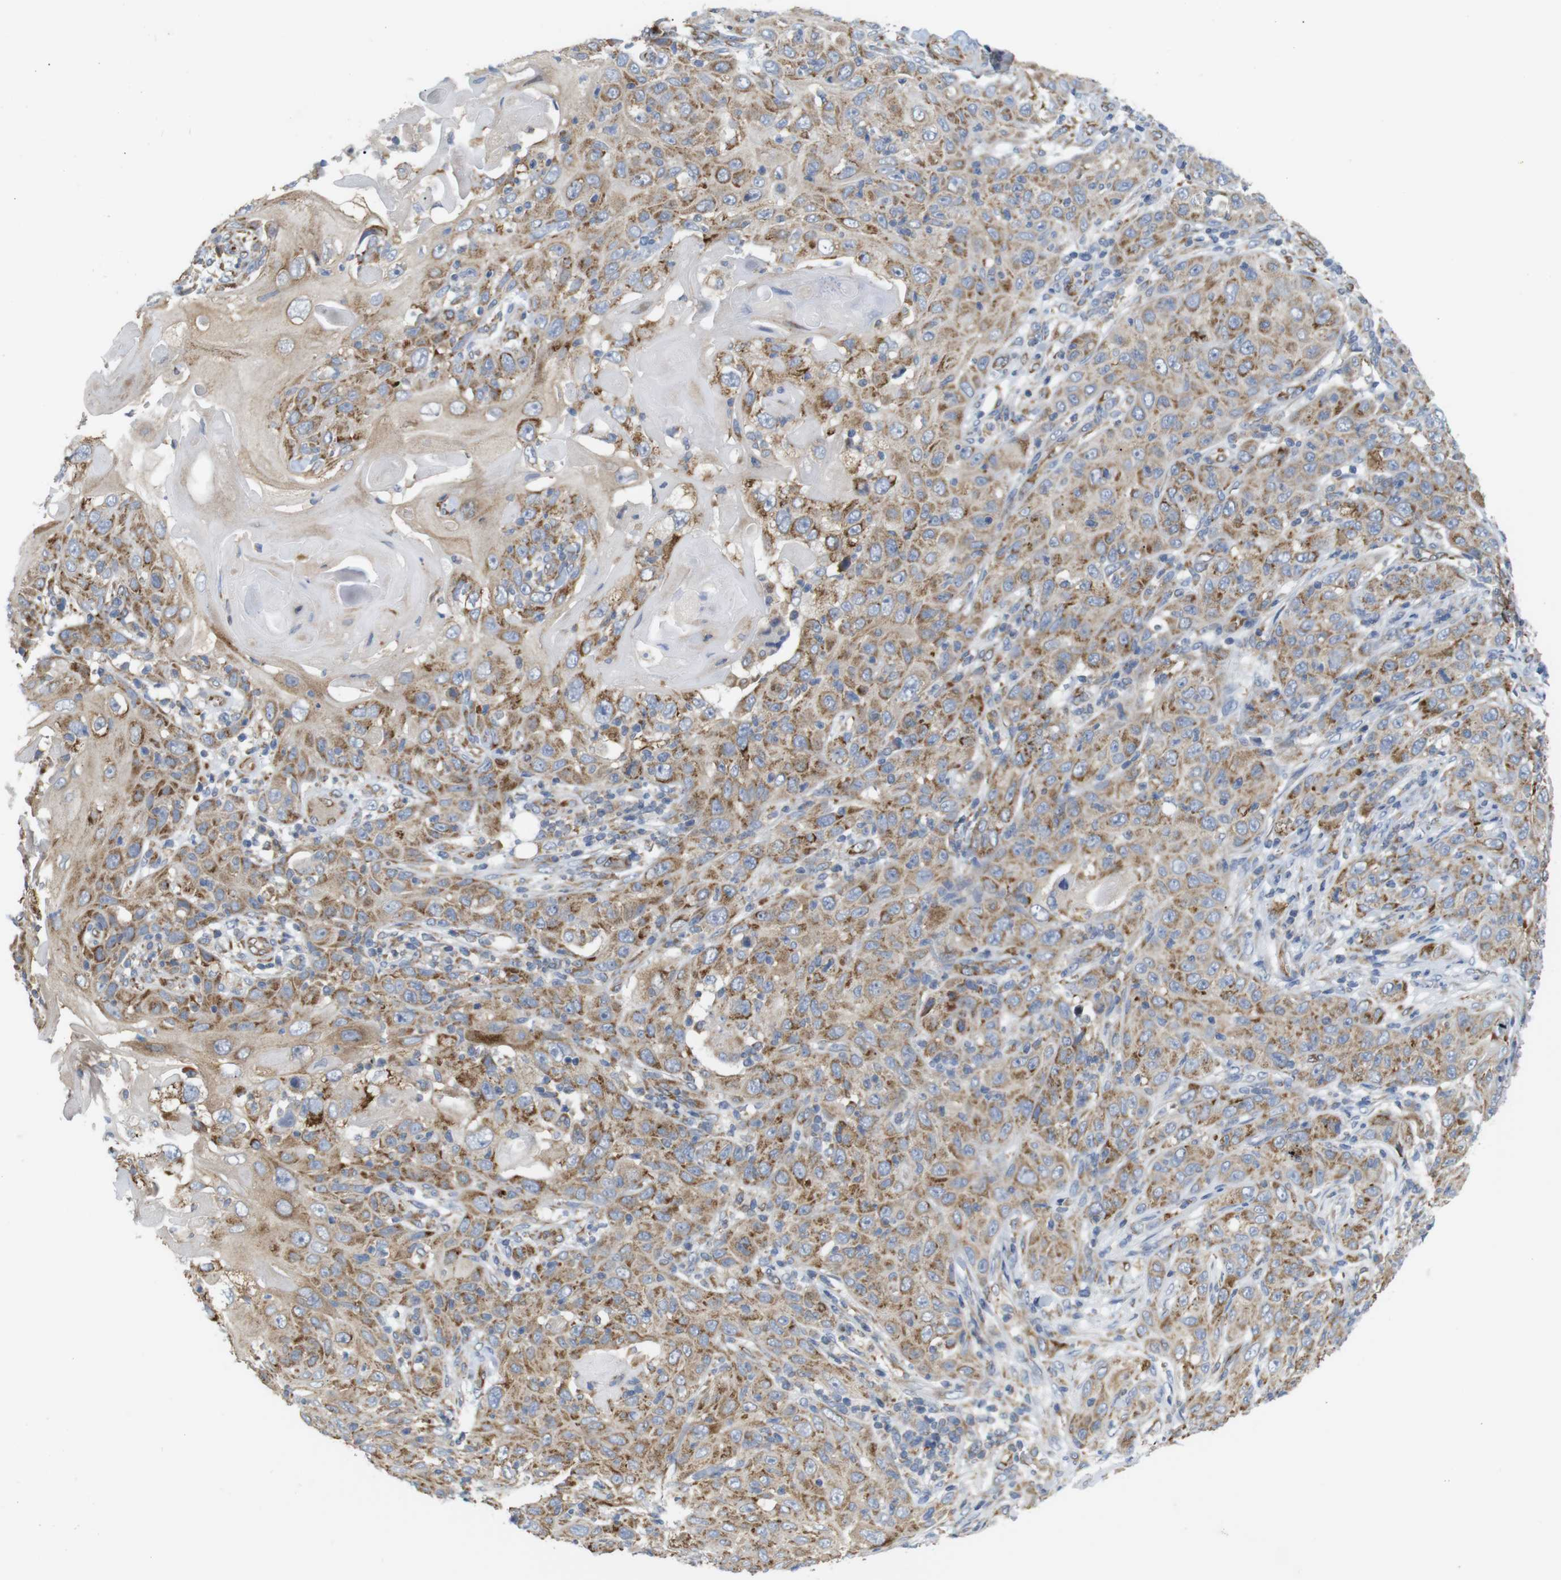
{"staining": {"intensity": "moderate", "quantity": "25%-75%", "location": "cytoplasmic/membranous"}, "tissue": "skin cancer", "cell_type": "Tumor cells", "image_type": "cancer", "snomed": [{"axis": "morphology", "description": "Squamous cell carcinoma, NOS"}, {"axis": "topography", "description": "Skin"}], "caption": "Moderate cytoplasmic/membranous expression for a protein is present in about 25%-75% of tumor cells of skin squamous cell carcinoma using immunohistochemistry (IHC).", "gene": "PCNX2", "patient": {"sex": "female", "age": 88}}